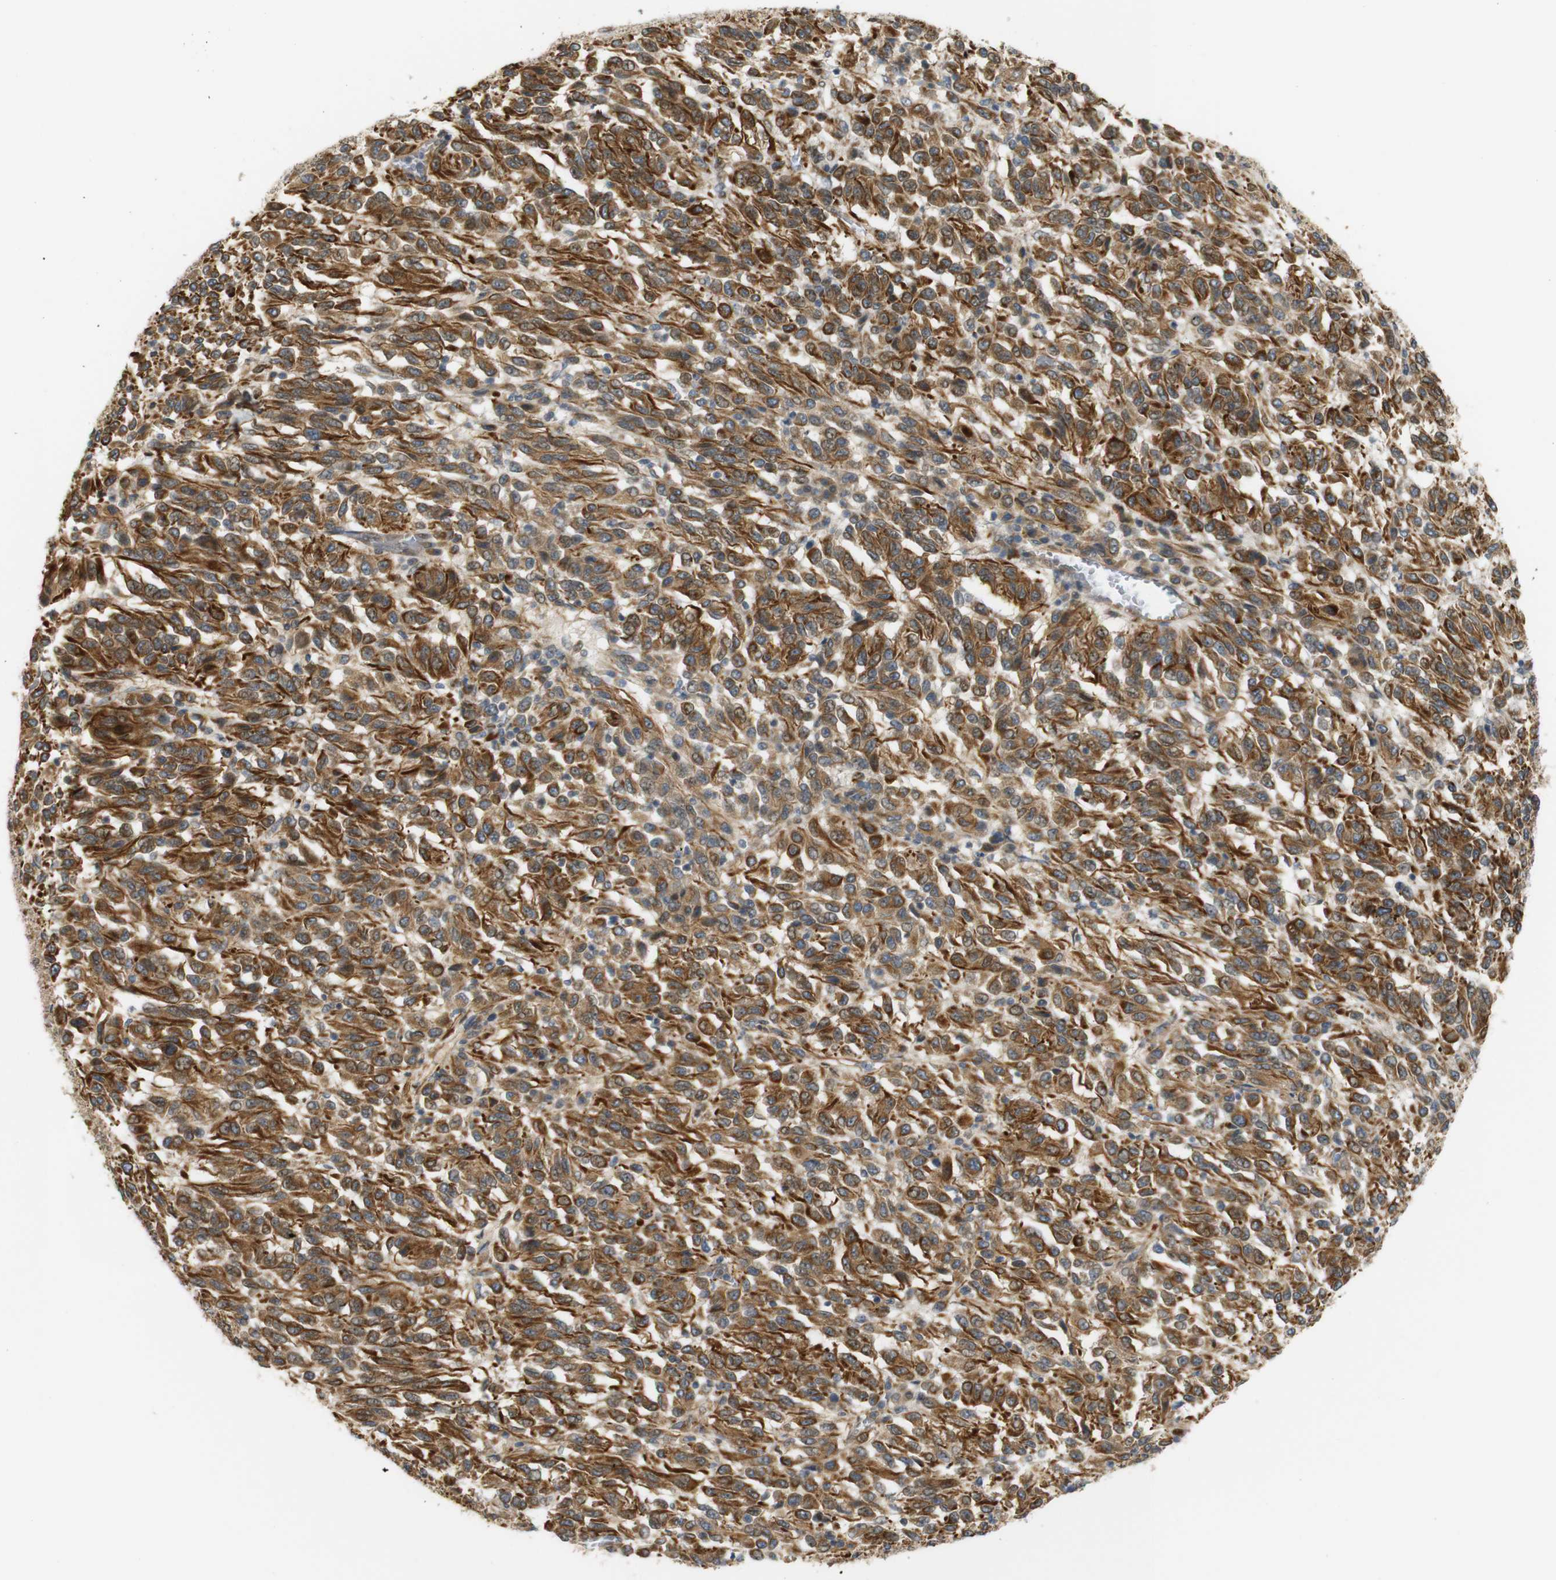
{"staining": {"intensity": "strong", "quantity": ">75%", "location": "cytoplasmic/membranous"}, "tissue": "melanoma", "cell_type": "Tumor cells", "image_type": "cancer", "snomed": [{"axis": "morphology", "description": "Malignant melanoma, Metastatic site"}, {"axis": "topography", "description": "Lung"}], "caption": "IHC (DAB (3,3'-diaminobenzidine)) staining of malignant melanoma (metastatic site) exhibits strong cytoplasmic/membranous protein expression in approximately >75% of tumor cells.", "gene": "RPTOR", "patient": {"sex": "male", "age": 64}}